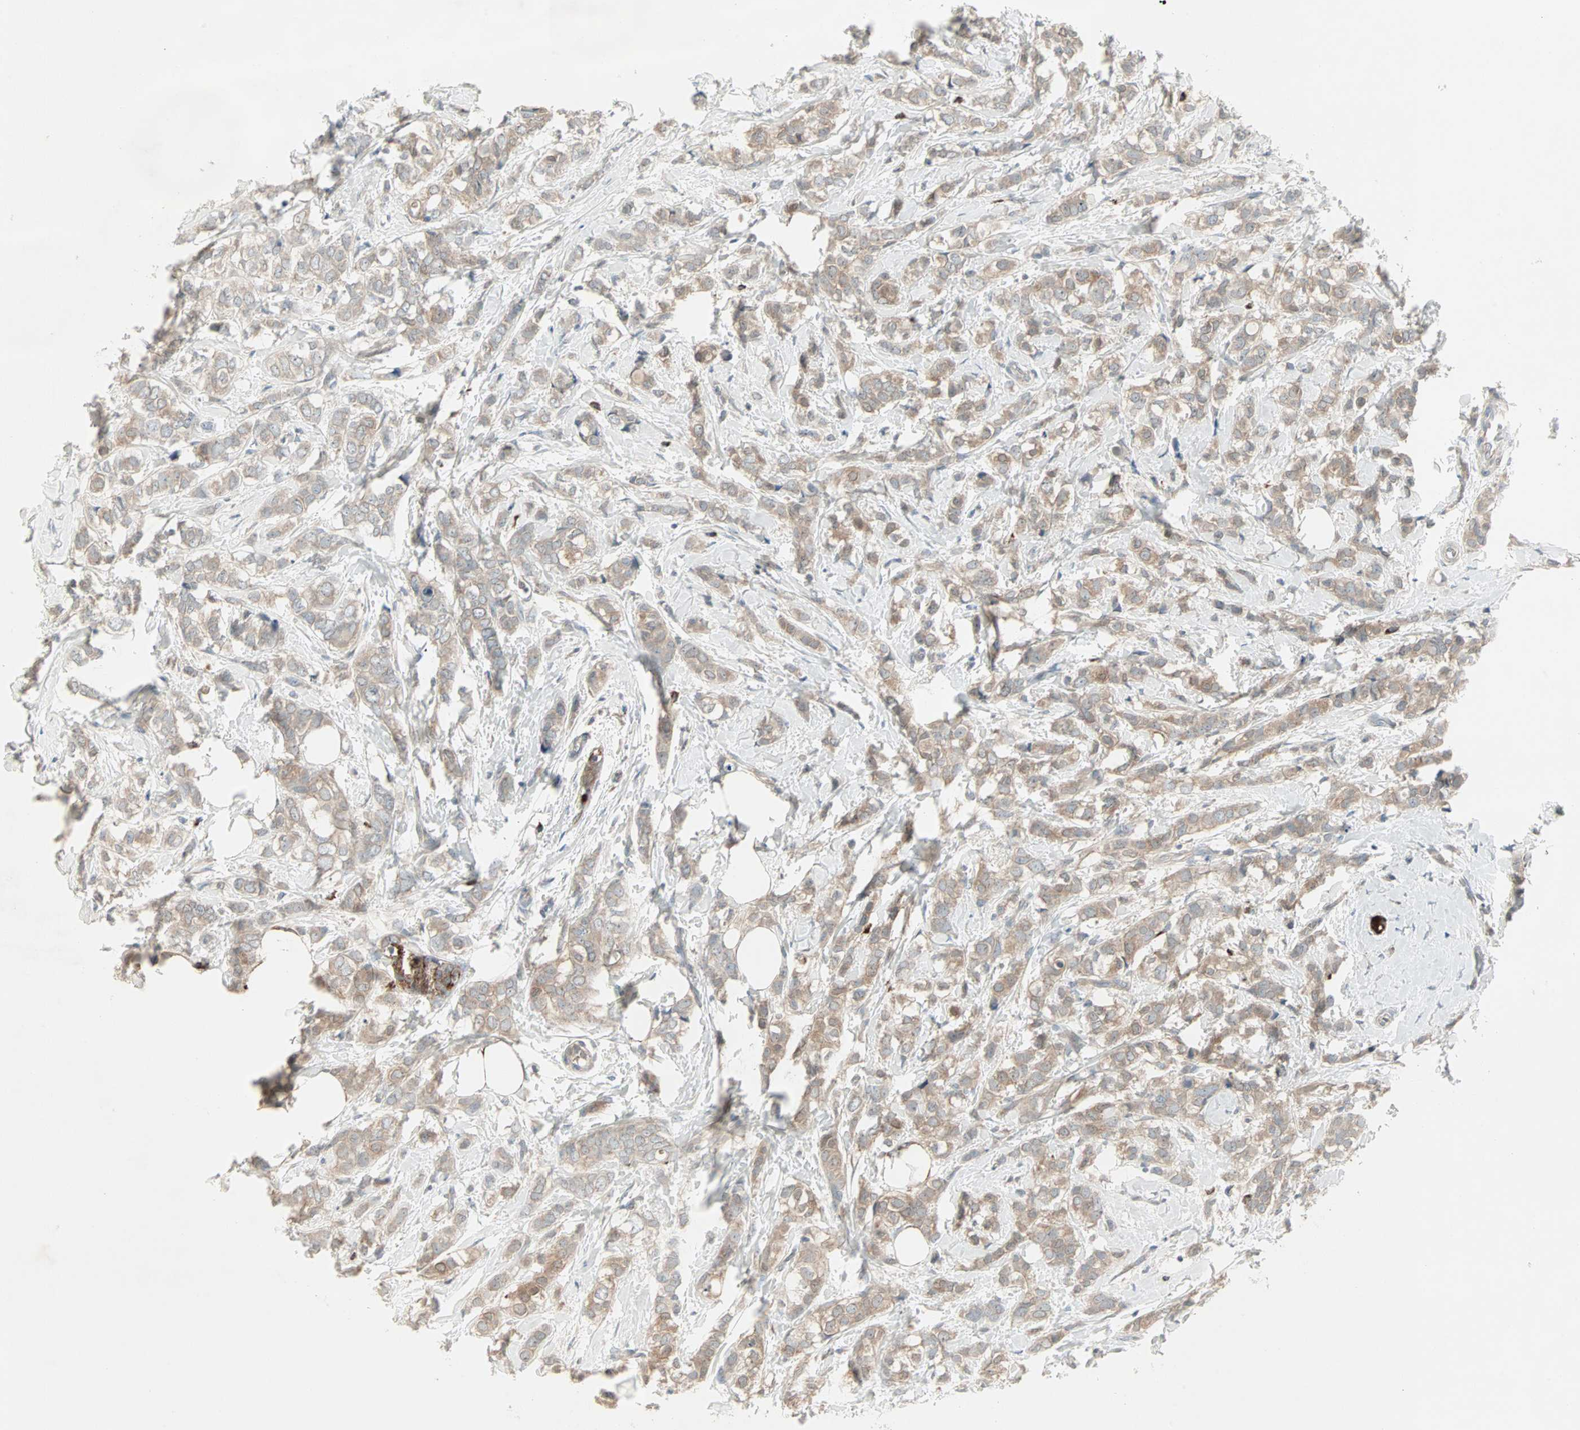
{"staining": {"intensity": "weak", "quantity": ">75%", "location": "cytoplasmic/membranous"}, "tissue": "breast cancer", "cell_type": "Tumor cells", "image_type": "cancer", "snomed": [{"axis": "morphology", "description": "Lobular carcinoma"}, {"axis": "topography", "description": "Breast"}], "caption": "Human lobular carcinoma (breast) stained with a brown dye exhibits weak cytoplasmic/membranous positive positivity in approximately >75% of tumor cells.", "gene": "JMJD7-PLA2G4B", "patient": {"sex": "female", "age": 60}}